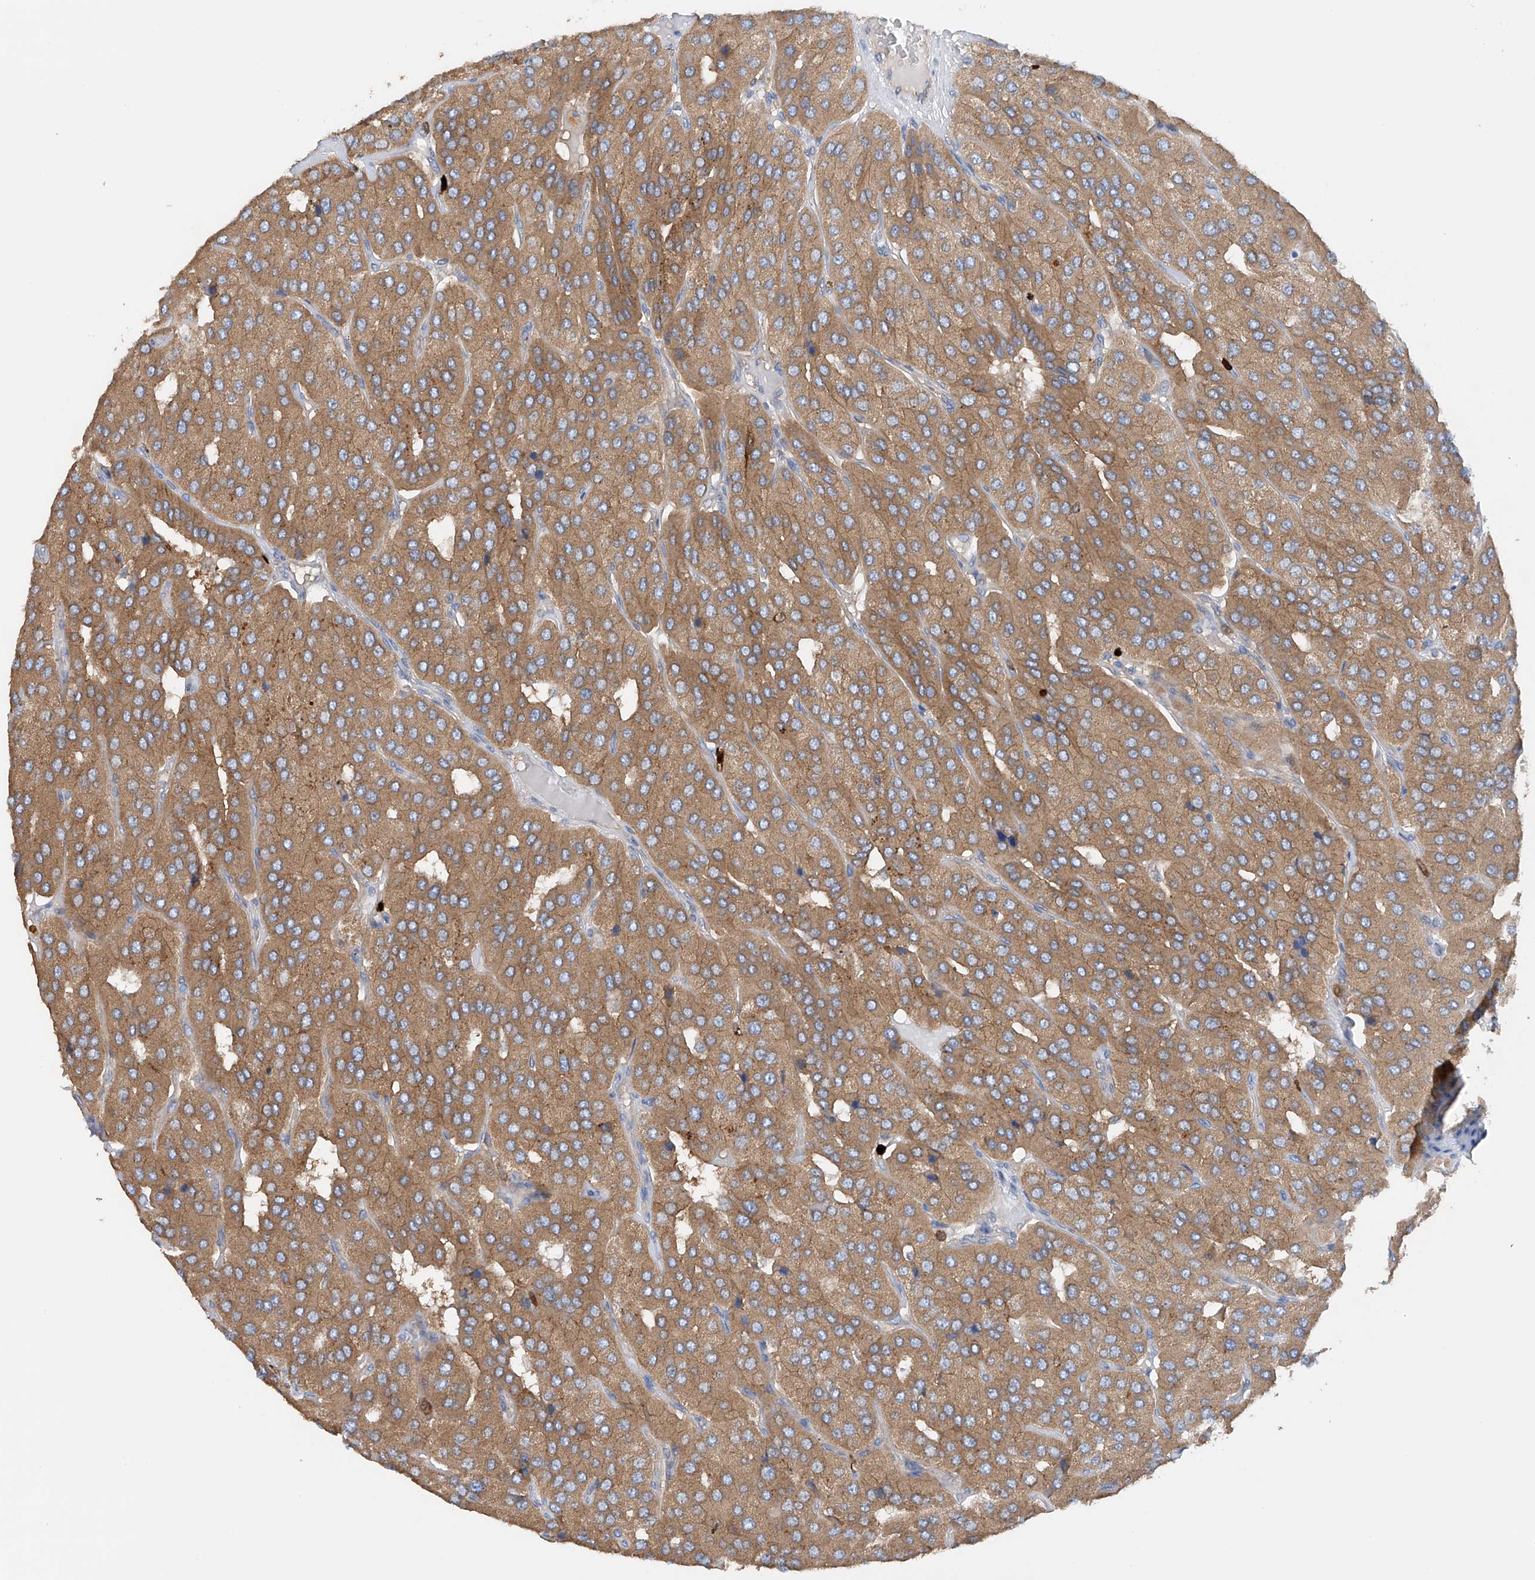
{"staining": {"intensity": "moderate", "quantity": ">75%", "location": "cytoplasmic/membranous"}, "tissue": "parathyroid gland", "cell_type": "Glandular cells", "image_type": "normal", "snomed": [{"axis": "morphology", "description": "Normal tissue, NOS"}, {"axis": "morphology", "description": "Adenoma, NOS"}, {"axis": "topography", "description": "Parathyroid gland"}], "caption": "High-power microscopy captured an immunohistochemistry histopathology image of normal parathyroid gland, revealing moderate cytoplasmic/membranous positivity in approximately >75% of glandular cells.", "gene": "PHACTR2", "patient": {"sex": "female", "age": 86}}